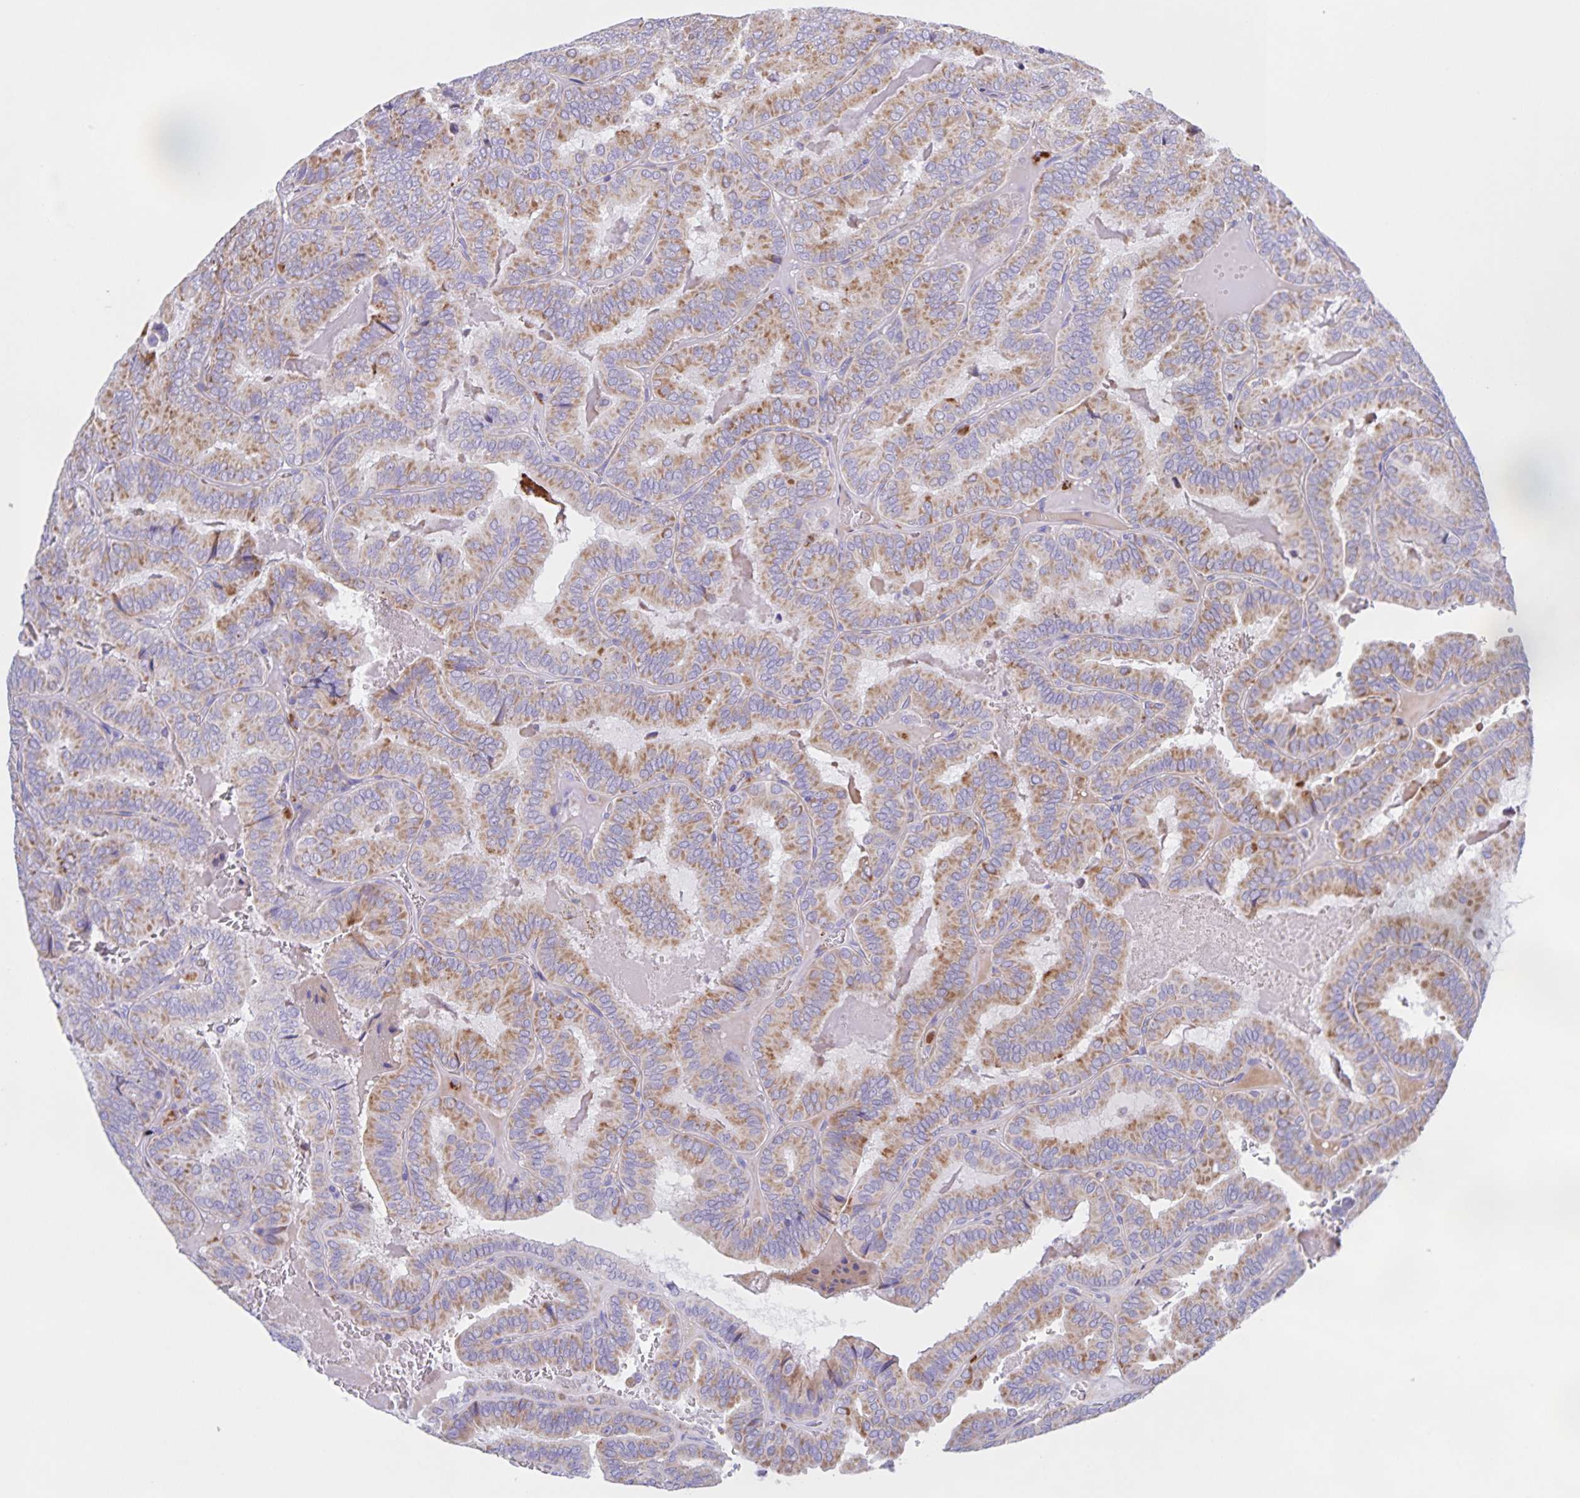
{"staining": {"intensity": "moderate", "quantity": "25%-75%", "location": "cytoplasmic/membranous"}, "tissue": "thyroid cancer", "cell_type": "Tumor cells", "image_type": "cancer", "snomed": [{"axis": "morphology", "description": "Papillary adenocarcinoma, NOS"}, {"axis": "topography", "description": "Thyroid gland"}], "caption": "Protein staining demonstrates moderate cytoplasmic/membranous expression in about 25%-75% of tumor cells in thyroid cancer (papillary adenocarcinoma).", "gene": "CATSPER4", "patient": {"sex": "female", "age": 75}}